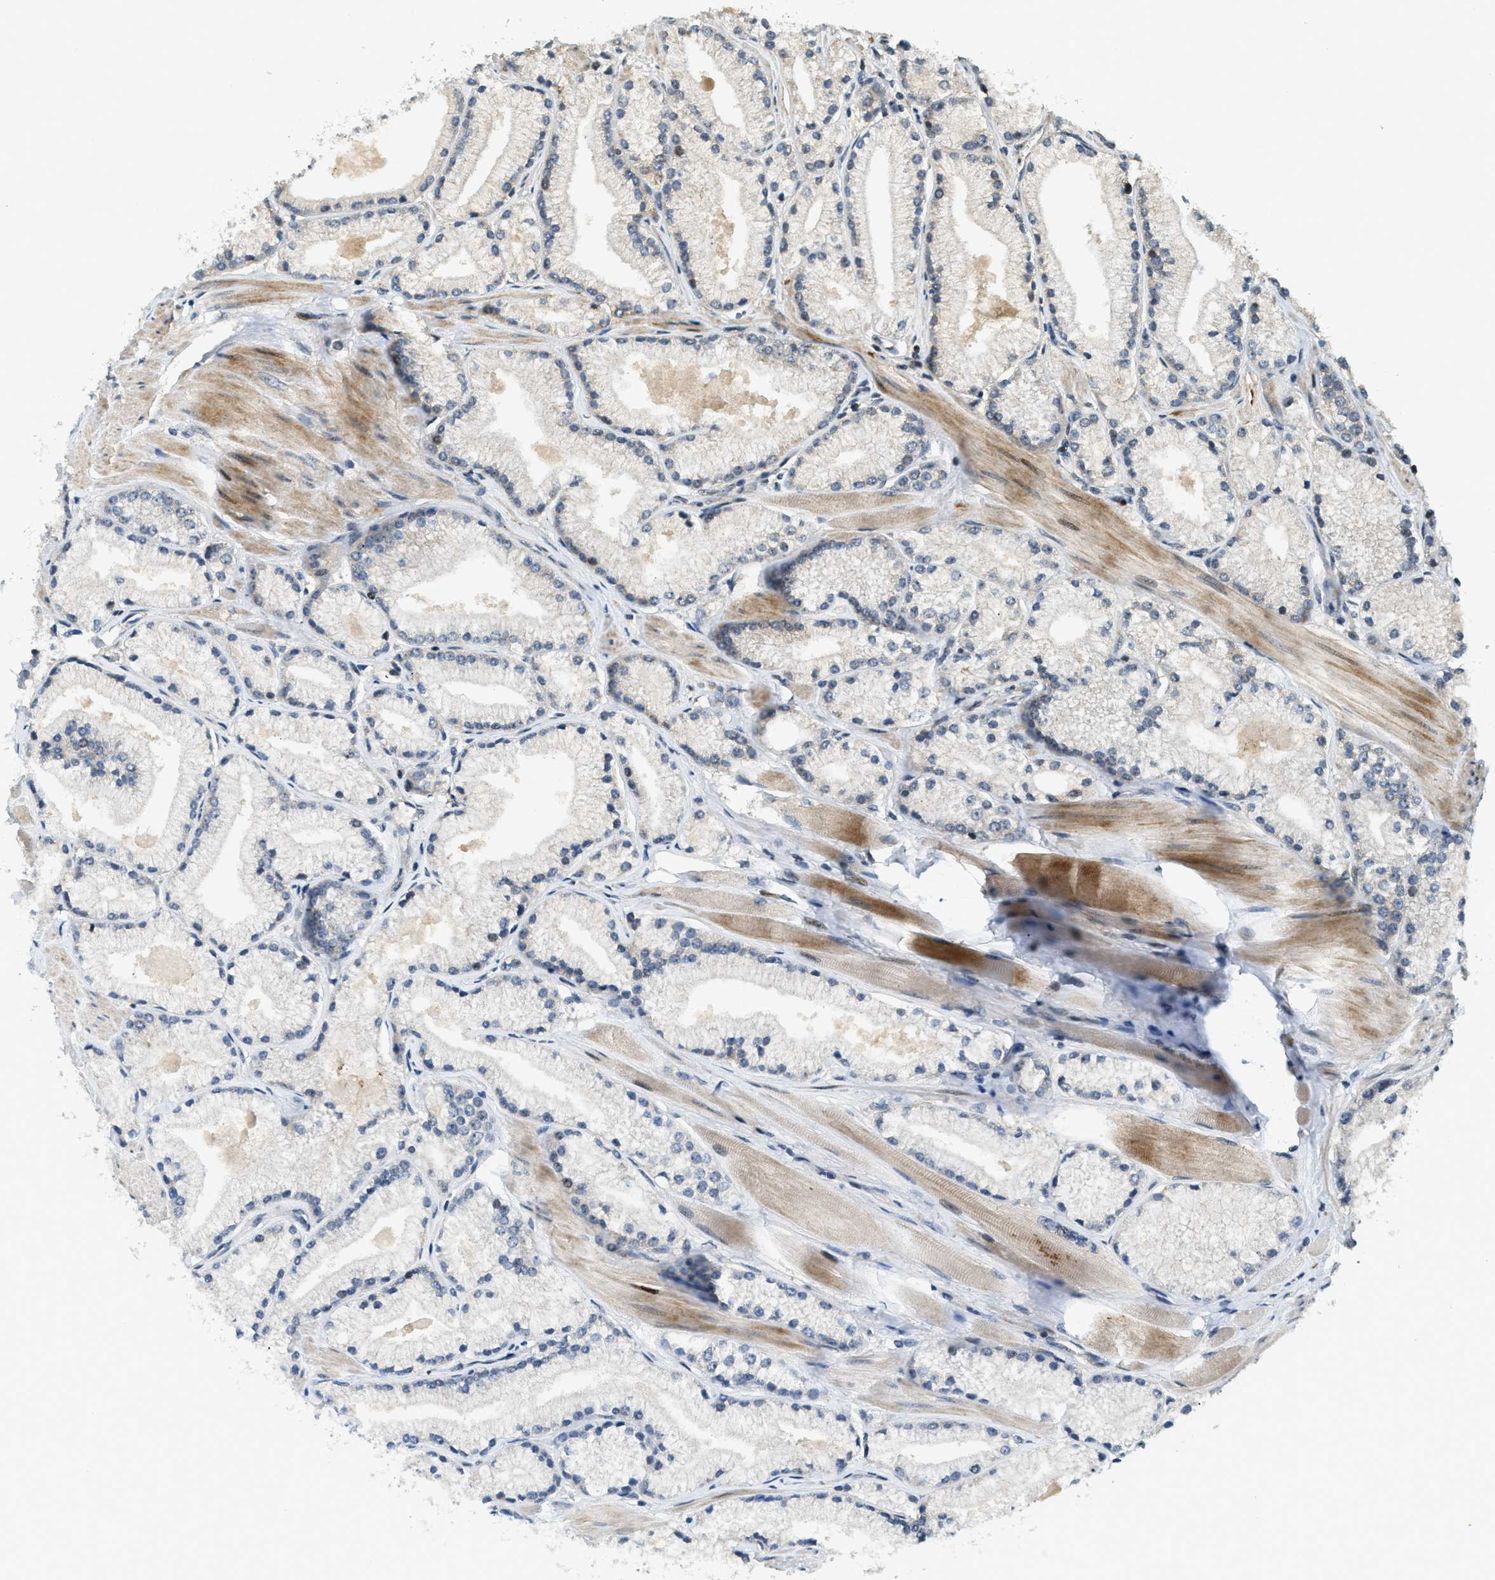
{"staining": {"intensity": "weak", "quantity": ">75%", "location": "nuclear"}, "tissue": "prostate cancer", "cell_type": "Tumor cells", "image_type": "cancer", "snomed": [{"axis": "morphology", "description": "Adenocarcinoma, High grade"}, {"axis": "topography", "description": "Prostate"}], "caption": "Prostate cancer tissue exhibits weak nuclear staining in approximately >75% of tumor cells", "gene": "TRAPPC14", "patient": {"sex": "male", "age": 50}}